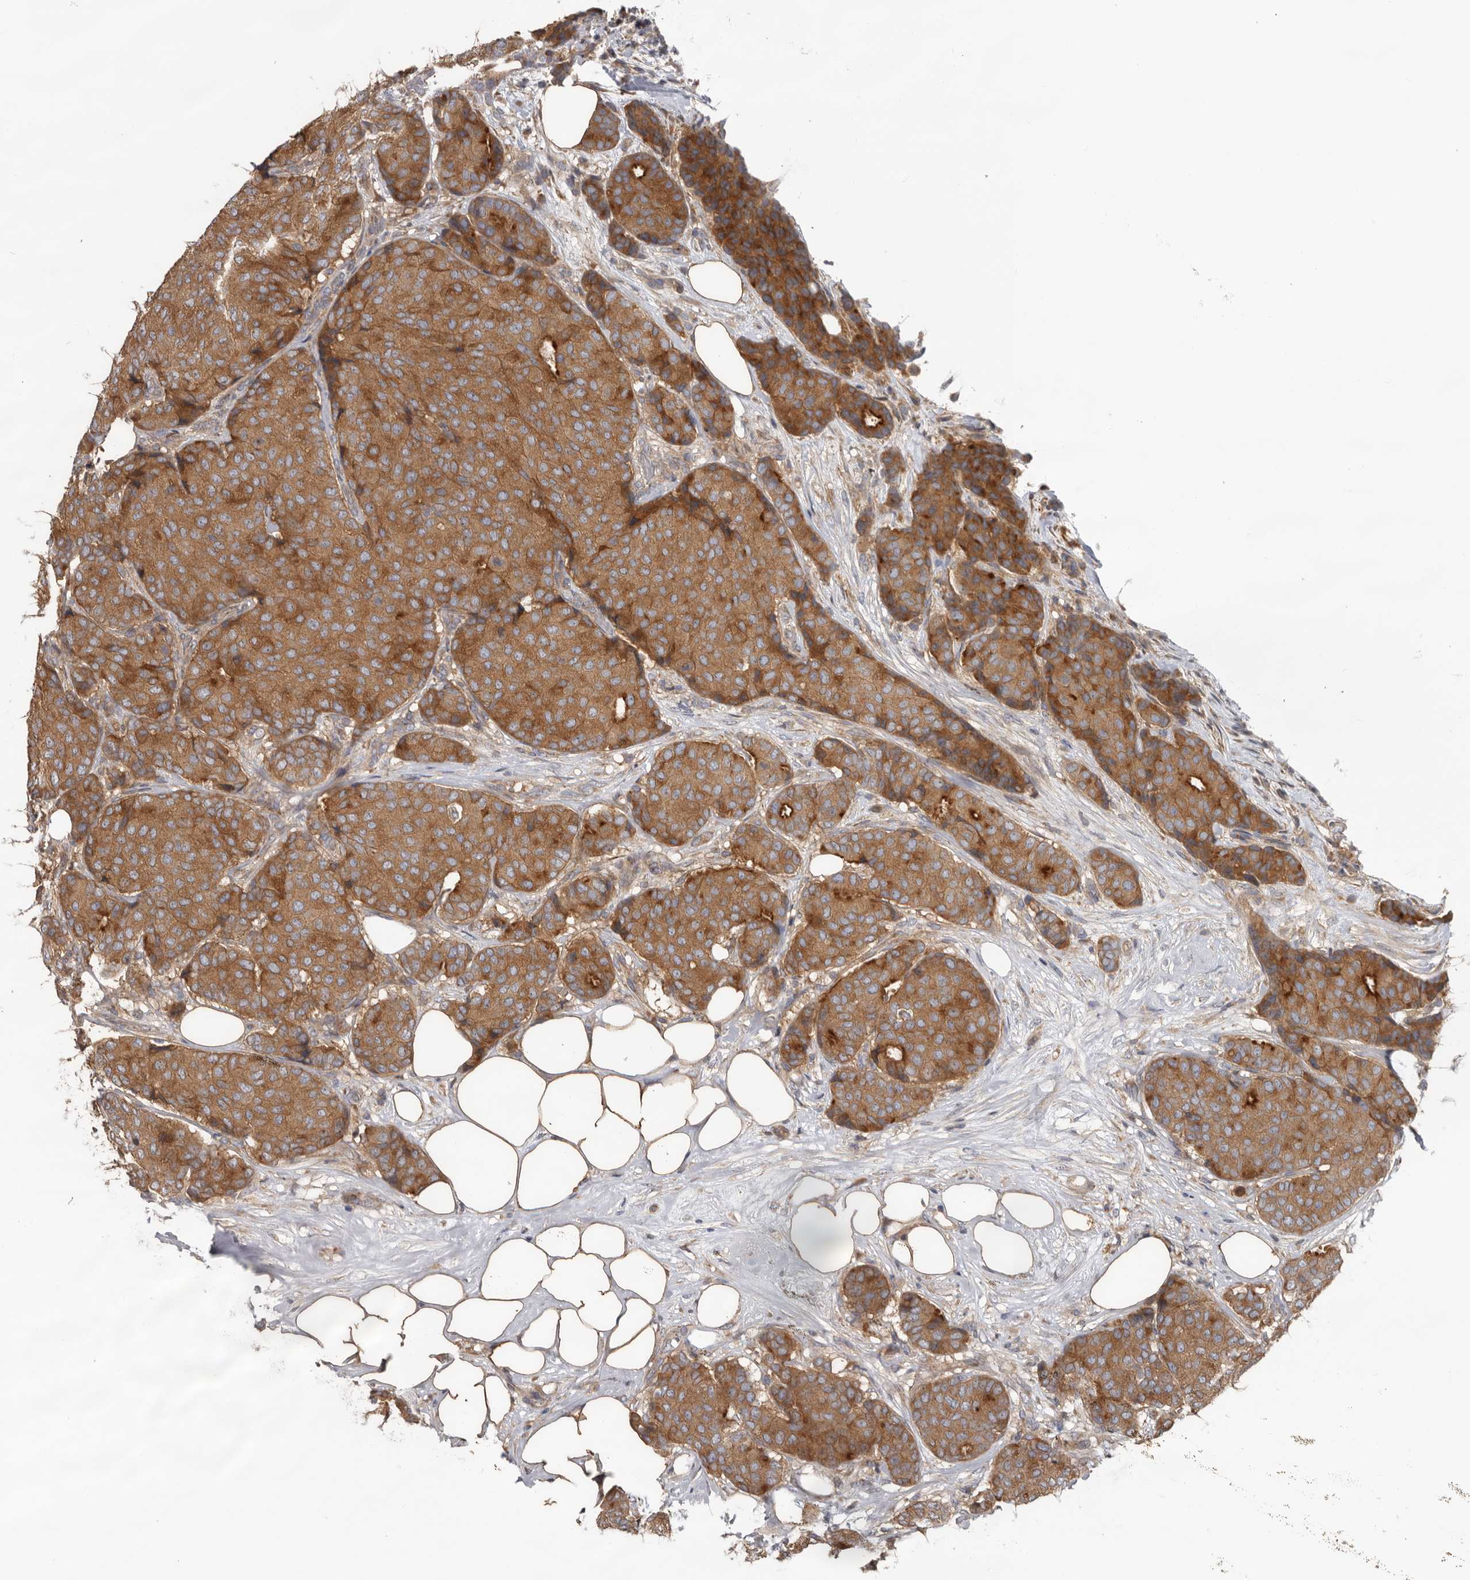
{"staining": {"intensity": "moderate", "quantity": ">75%", "location": "cytoplasmic/membranous"}, "tissue": "breast cancer", "cell_type": "Tumor cells", "image_type": "cancer", "snomed": [{"axis": "morphology", "description": "Duct carcinoma"}, {"axis": "topography", "description": "Breast"}], "caption": "Protein expression analysis of breast infiltrating ductal carcinoma shows moderate cytoplasmic/membranous positivity in about >75% of tumor cells.", "gene": "HINT3", "patient": {"sex": "female", "age": 75}}